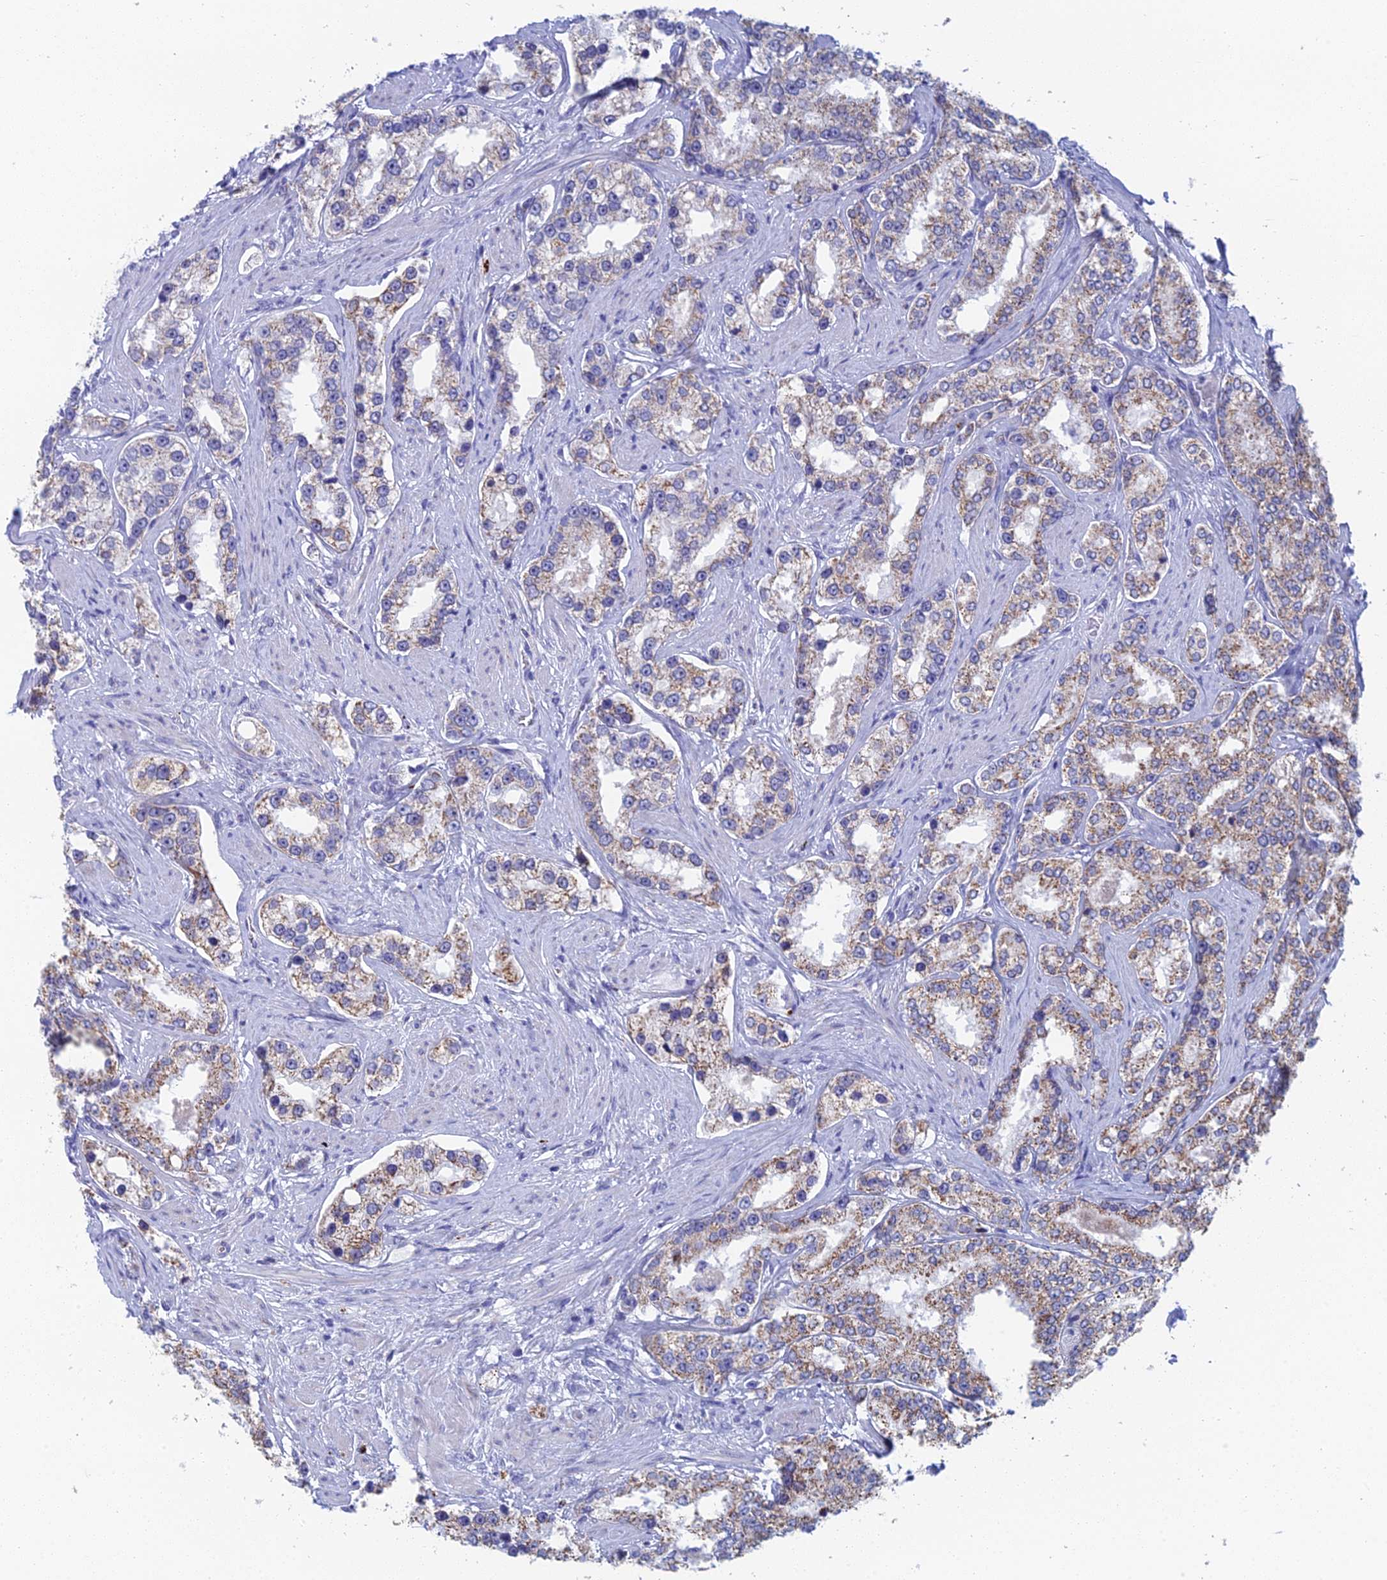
{"staining": {"intensity": "moderate", "quantity": "25%-75%", "location": "cytoplasmic/membranous"}, "tissue": "prostate cancer", "cell_type": "Tumor cells", "image_type": "cancer", "snomed": [{"axis": "morphology", "description": "Normal tissue, NOS"}, {"axis": "morphology", "description": "Adenocarcinoma, High grade"}, {"axis": "topography", "description": "Prostate"}], "caption": "Immunohistochemistry micrograph of neoplastic tissue: human adenocarcinoma (high-grade) (prostate) stained using immunohistochemistry (IHC) reveals medium levels of moderate protein expression localized specifically in the cytoplasmic/membranous of tumor cells, appearing as a cytoplasmic/membranous brown color.", "gene": "CFAP210", "patient": {"sex": "male", "age": 83}}